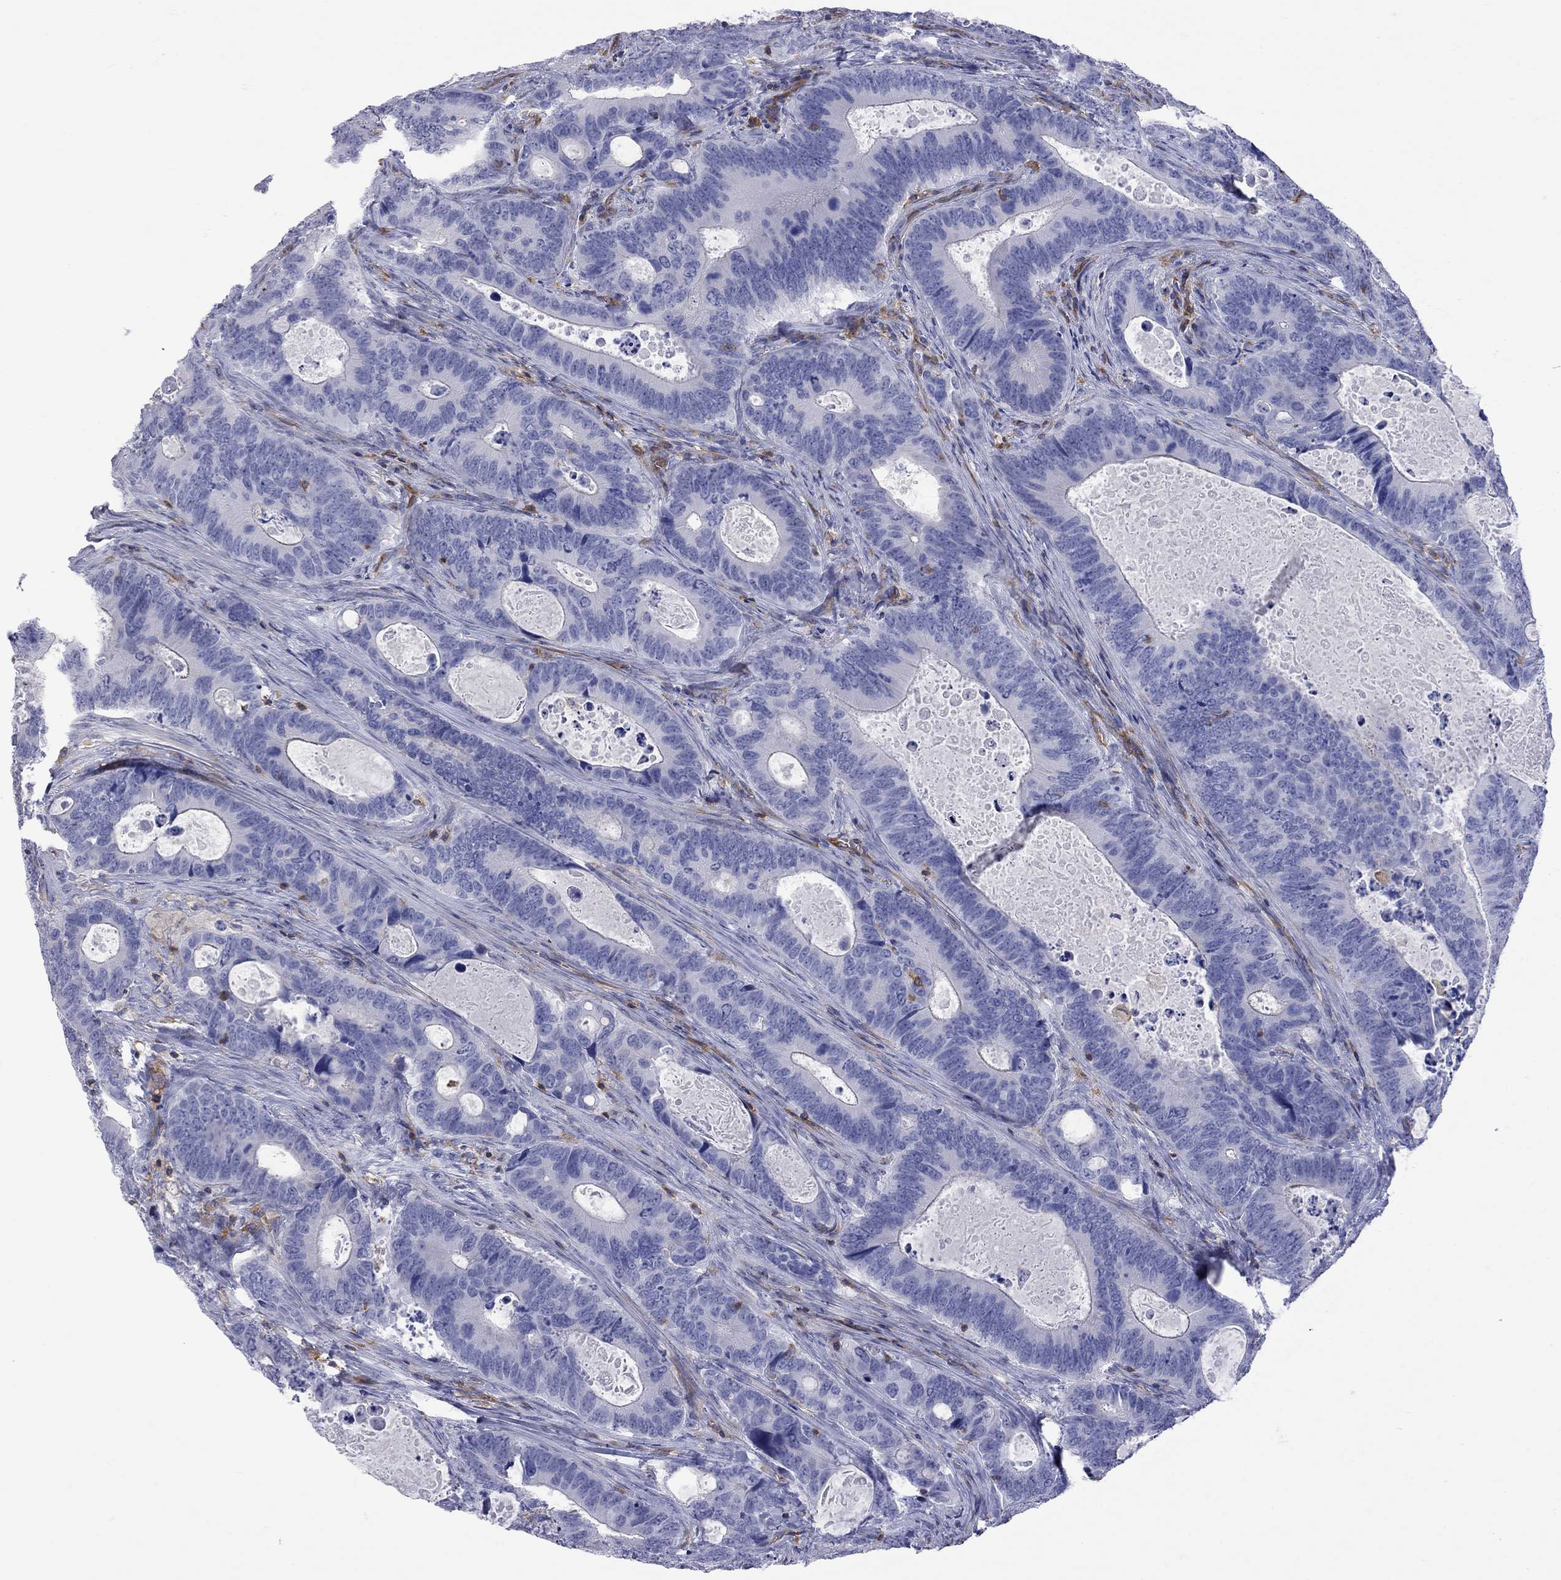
{"staining": {"intensity": "negative", "quantity": "none", "location": "none"}, "tissue": "colorectal cancer", "cell_type": "Tumor cells", "image_type": "cancer", "snomed": [{"axis": "morphology", "description": "Adenocarcinoma, NOS"}, {"axis": "topography", "description": "Colon"}], "caption": "A histopathology image of human colorectal cancer (adenocarcinoma) is negative for staining in tumor cells.", "gene": "ABI3", "patient": {"sex": "female", "age": 82}}